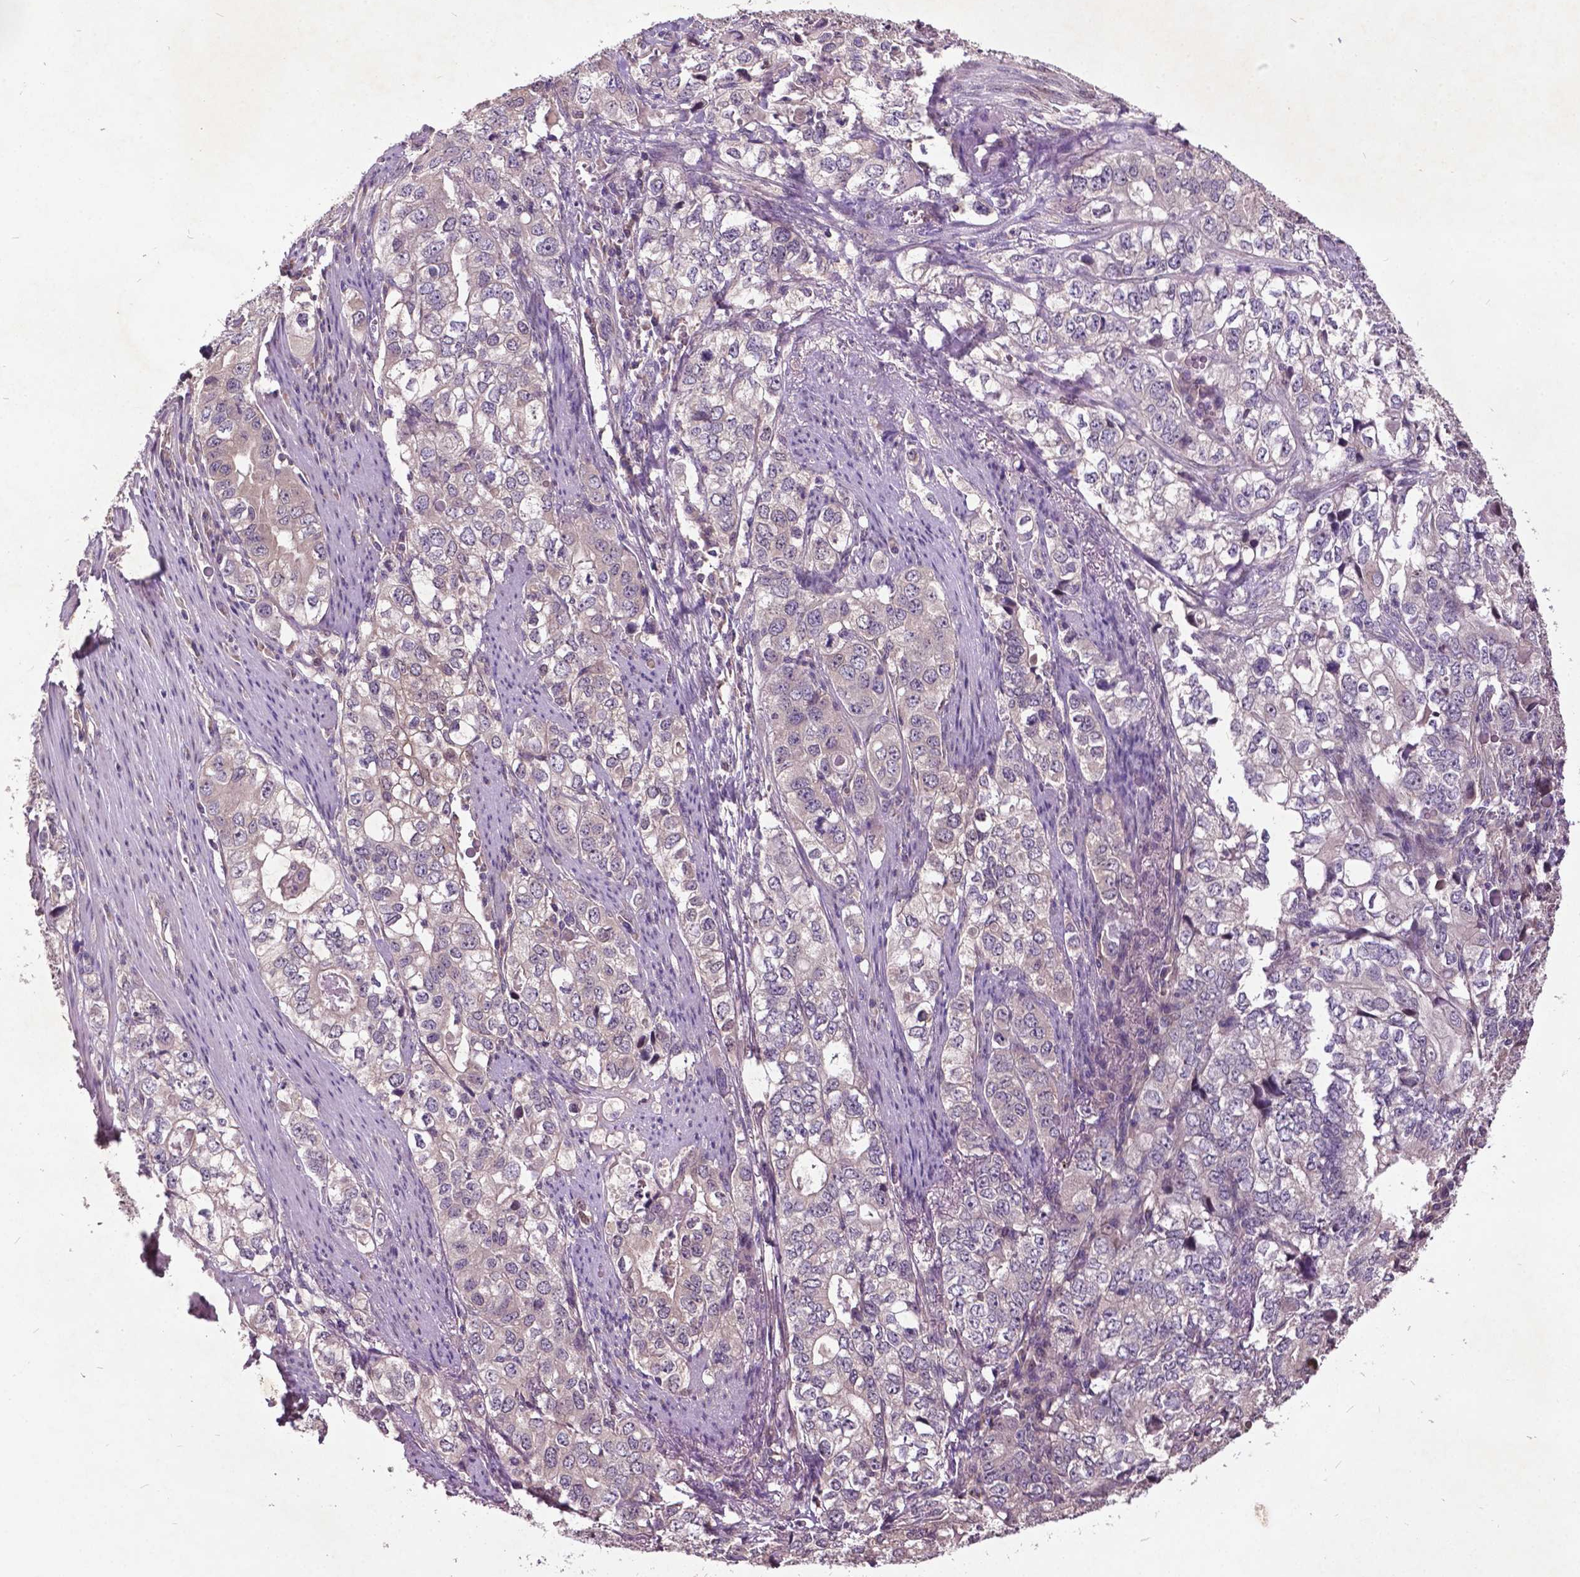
{"staining": {"intensity": "negative", "quantity": "none", "location": "none"}, "tissue": "stomach cancer", "cell_type": "Tumor cells", "image_type": "cancer", "snomed": [{"axis": "morphology", "description": "Adenocarcinoma, NOS"}, {"axis": "topography", "description": "Stomach, lower"}], "caption": "This is a image of immunohistochemistry (IHC) staining of stomach cancer (adenocarcinoma), which shows no positivity in tumor cells.", "gene": "AP1S3", "patient": {"sex": "female", "age": 72}}